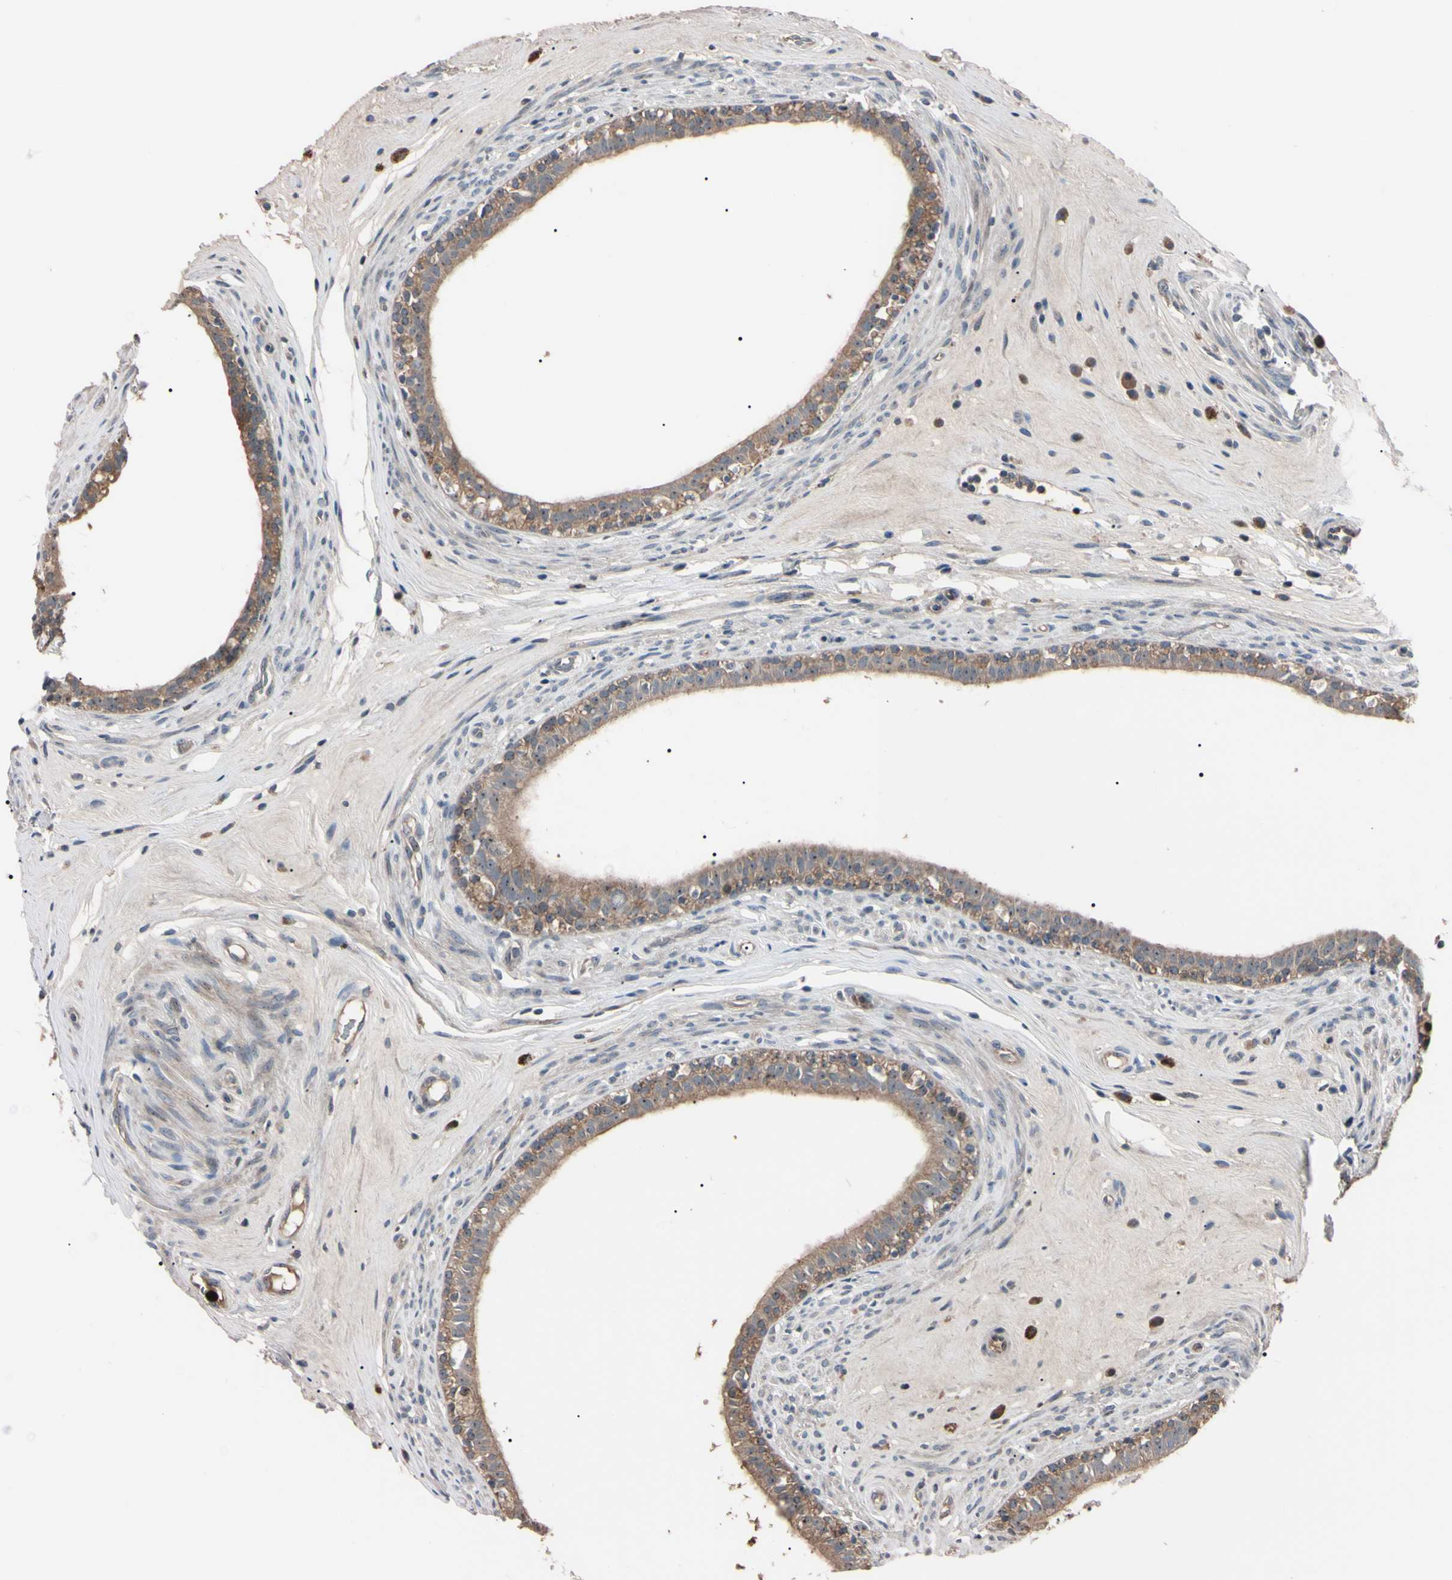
{"staining": {"intensity": "moderate", "quantity": "25%-75%", "location": "cytoplasmic/membranous"}, "tissue": "epididymis", "cell_type": "Glandular cells", "image_type": "normal", "snomed": [{"axis": "morphology", "description": "Normal tissue, NOS"}, {"axis": "morphology", "description": "Inflammation, NOS"}, {"axis": "topography", "description": "Epididymis"}], "caption": "Protein analysis of benign epididymis exhibits moderate cytoplasmic/membranous staining in approximately 25%-75% of glandular cells.", "gene": "TRAF5", "patient": {"sex": "male", "age": 84}}